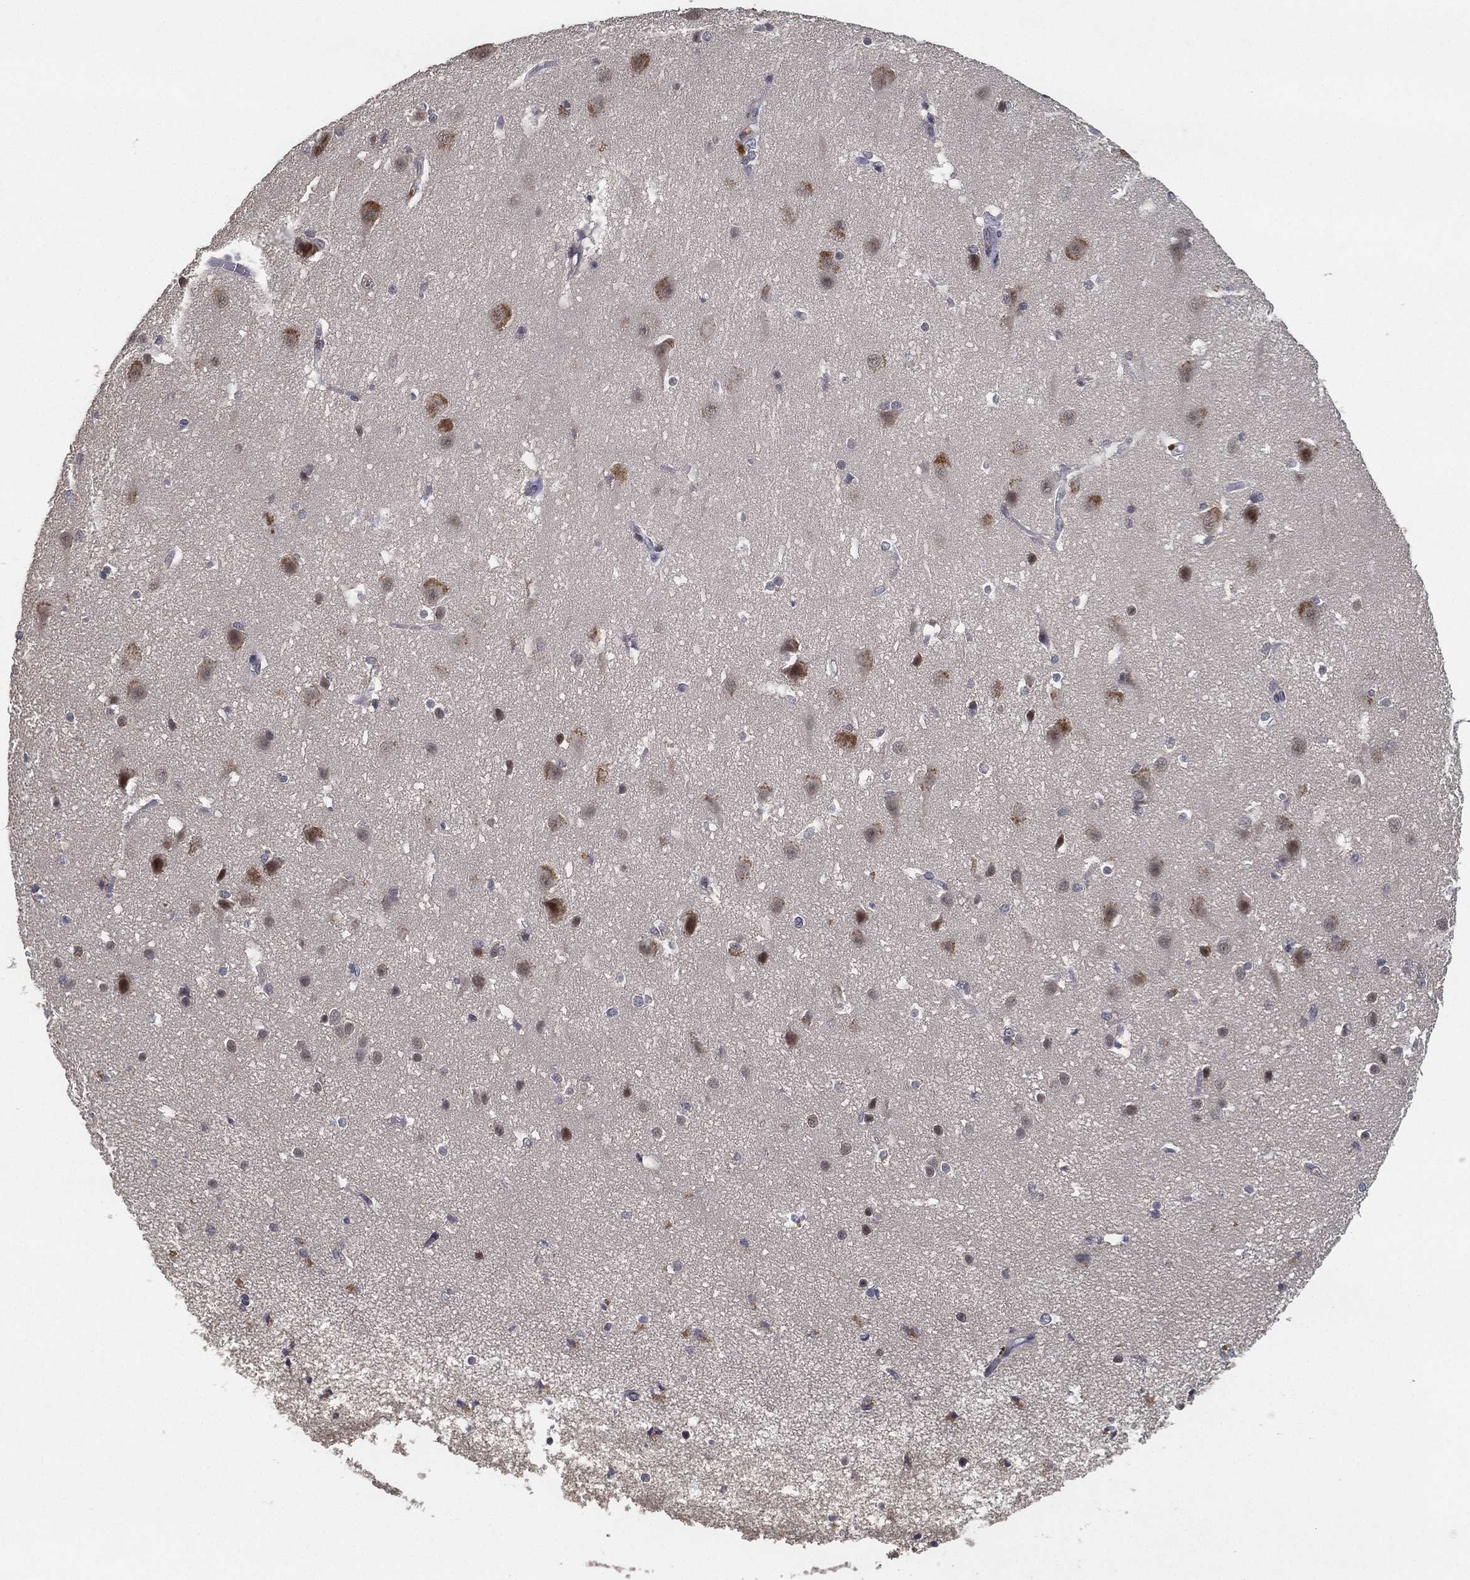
{"staining": {"intensity": "negative", "quantity": "none", "location": "none"}, "tissue": "cerebral cortex", "cell_type": "Endothelial cells", "image_type": "normal", "snomed": [{"axis": "morphology", "description": "Normal tissue, NOS"}, {"axis": "topography", "description": "Cerebral cortex"}], "caption": "Photomicrograph shows no protein positivity in endothelial cells of benign cerebral cortex.", "gene": "CFAP251", "patient": {"sex": "male", "age": 37}}